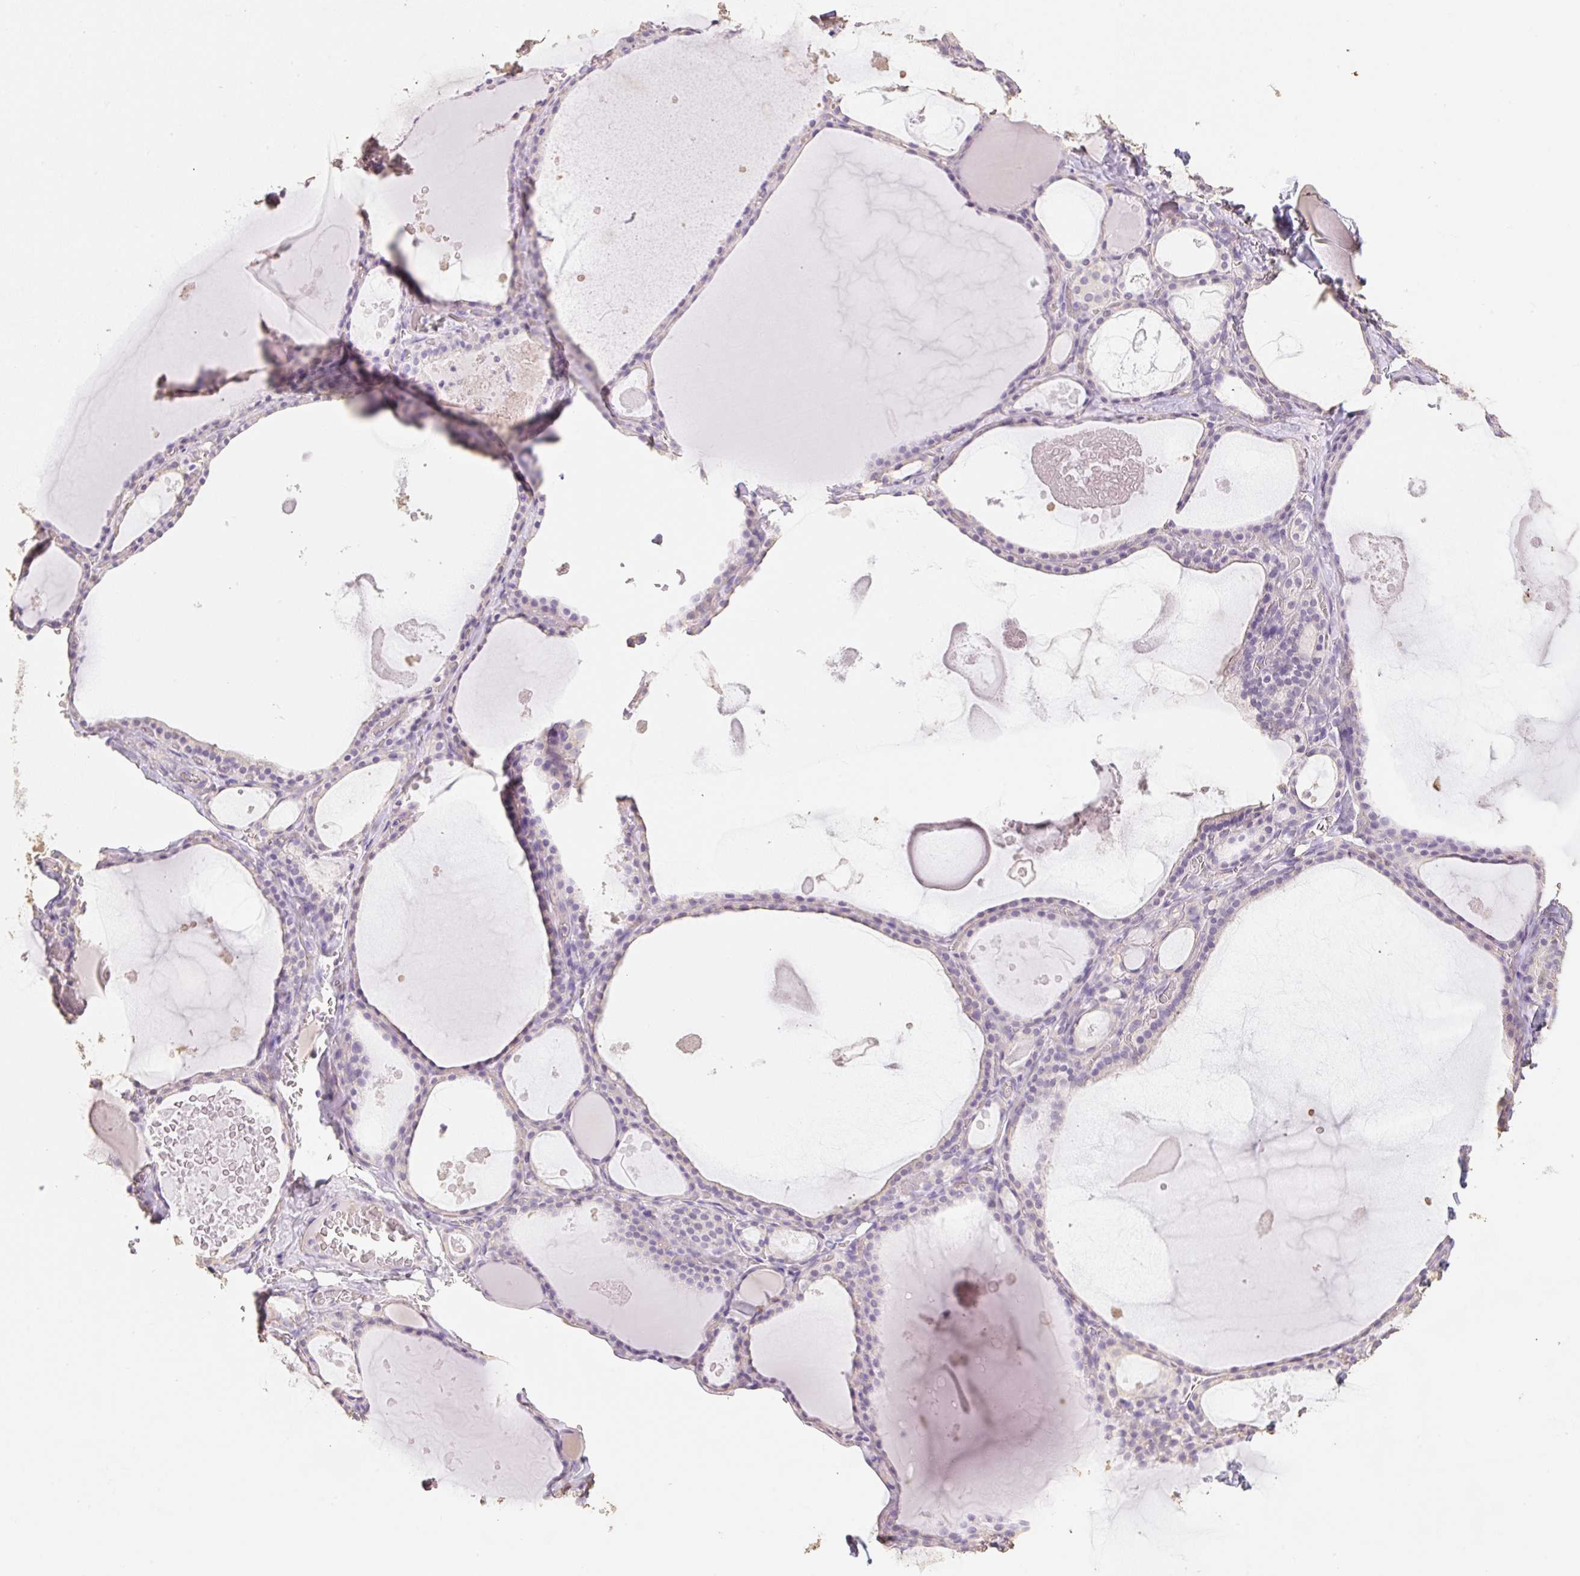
{"staining": {"intensity": "negative", "quantity": "none", "location": "none"}, "tissue": "thyroid gland", "cell_type": "Glandular cells", "image_type": "normal", "snomed": [{"axis": "morphology", "description": "Normal tissue, NOS"}, {"axis": "topography", "description": "Thyroid gland"}], "caption": "DAB immunohistochemical staining of unremarkable thyroid gland demonstrates no significant expression in glandular cells.", "gene": "MBOAT7", "patient": {"sex": "male", "age": 56}}